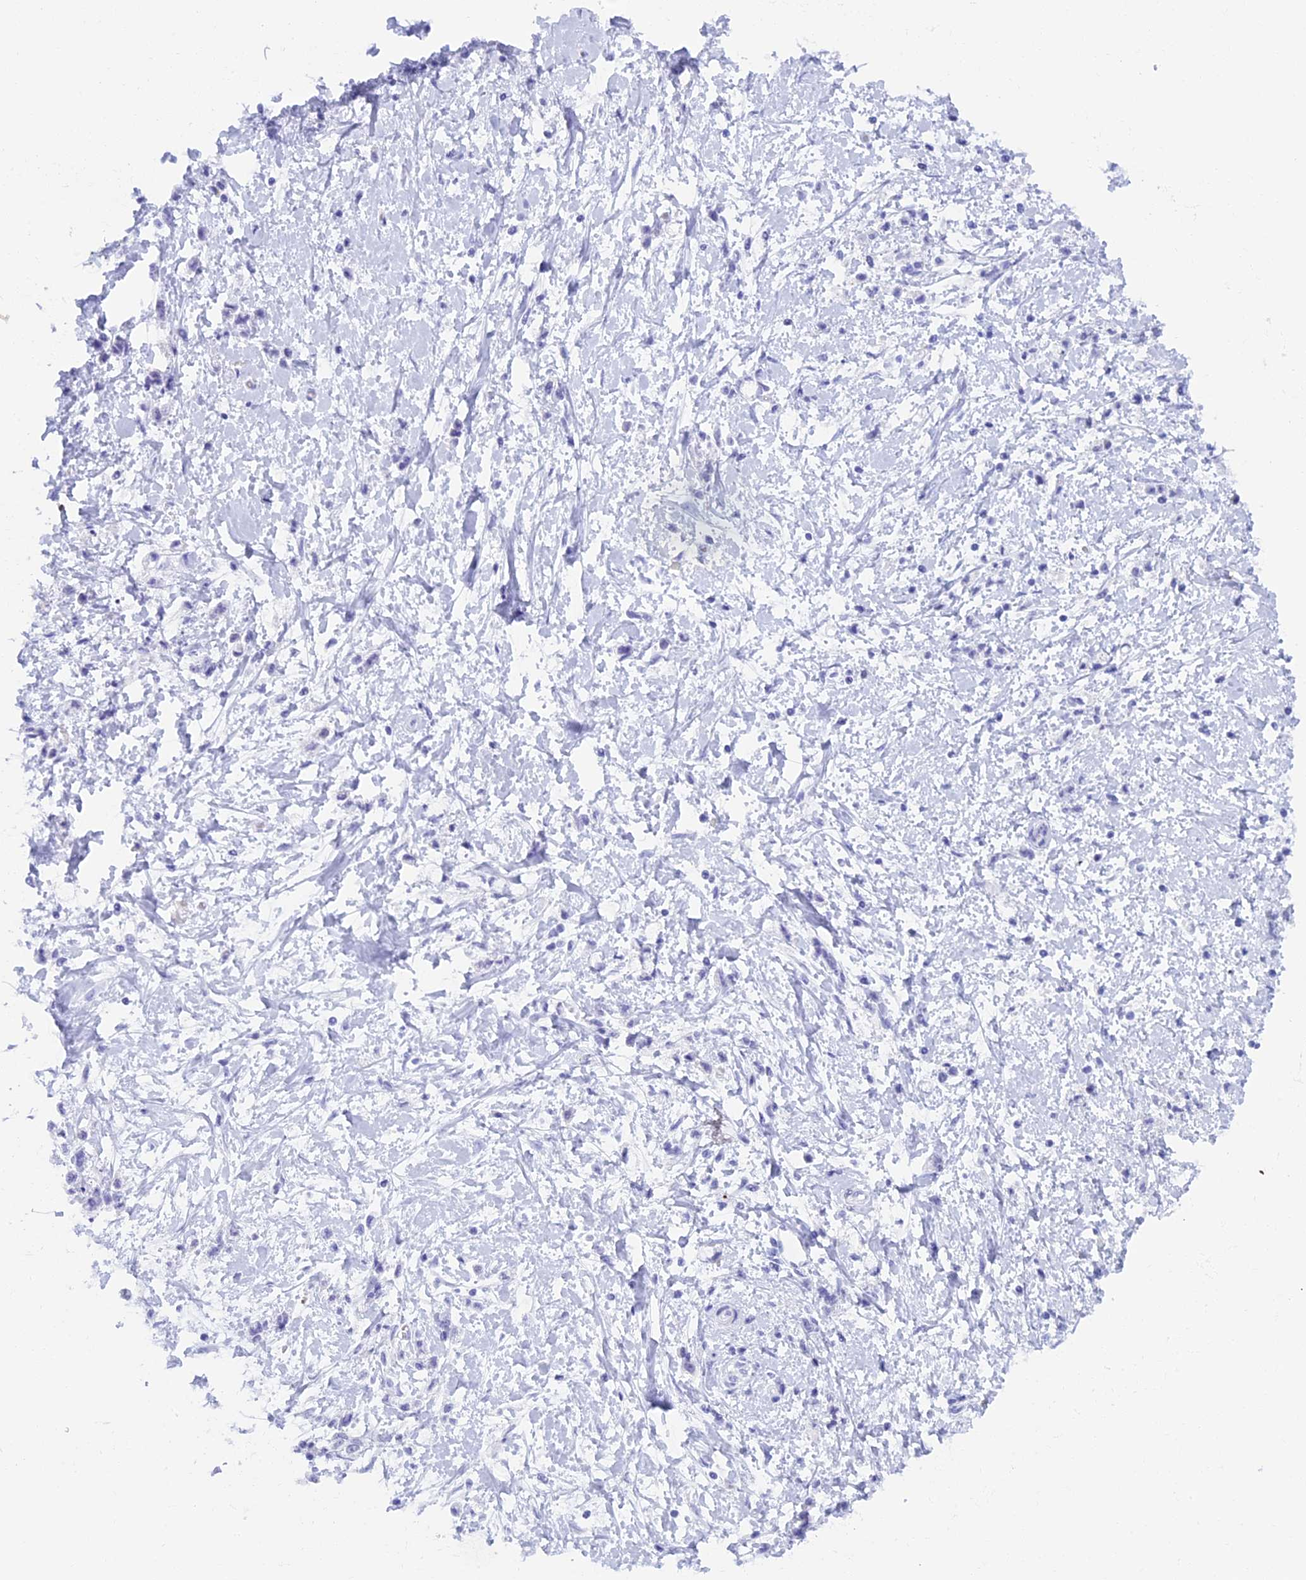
{"staining": {"intensity": "negative", "quantity": "none", "location": "none"}, "tissue": "stomach cancer", "cell_type": "Tumor cells", "image_type": "cancer", "snomed": [{"axis": "morphology", "description": "Adenocarcinoma, NOS"}, {"axis": "topography", "description": "Stomach"}], "caption": "The image exhibits no significant positivity in tumor cells of adenocarcinoma (stomach).", "gene": "KCTD21", "patient": {"sex": "female", "age": 60}}